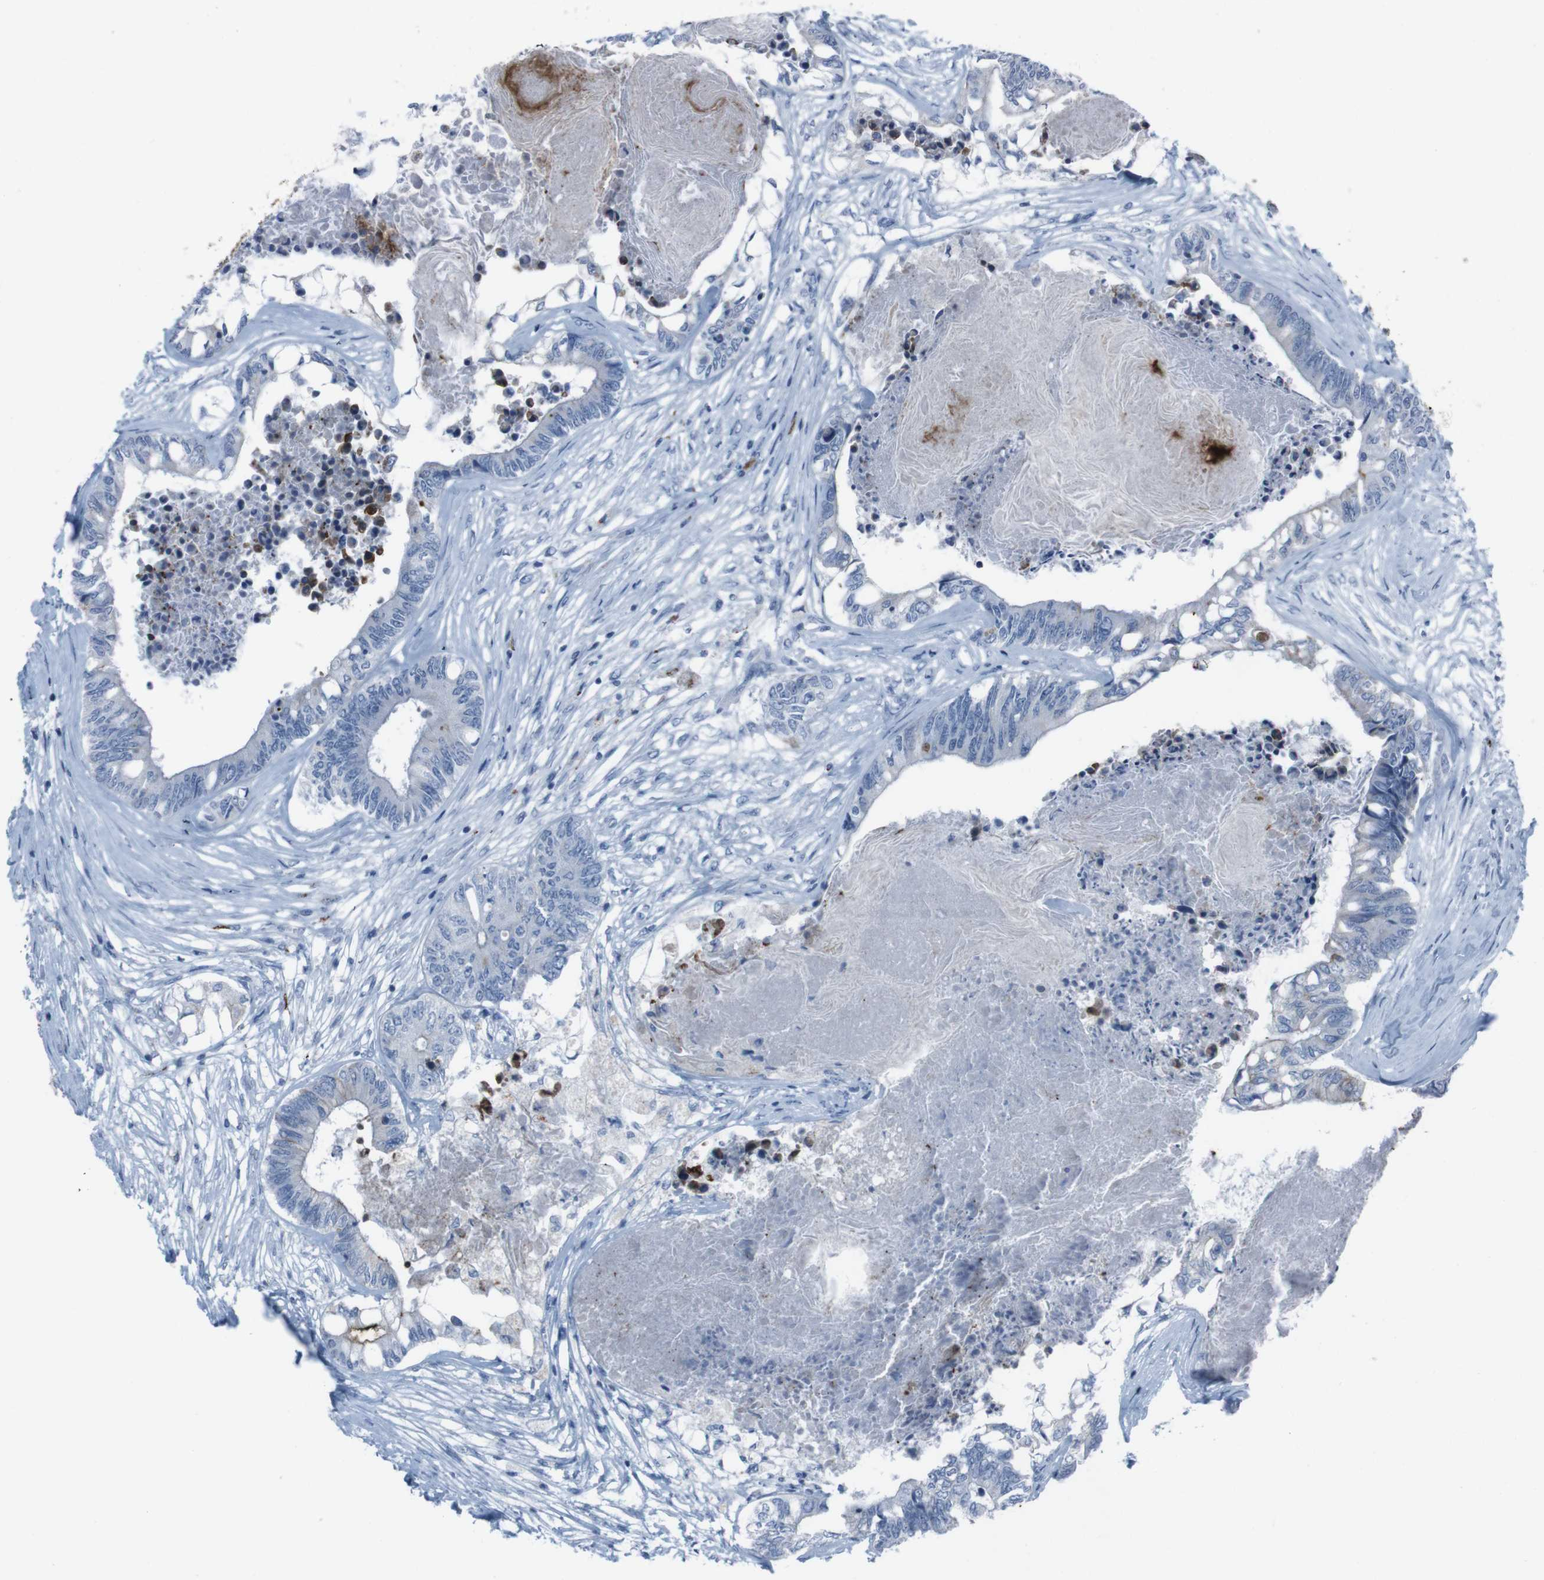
{"staining": {"intensity": "negative", "quantity": "none", "location": "none"}, "tissue": "colorectal cancer", "cell_type": "Tumor cells", "image_type": "cancer", "snomed": [{"axis": "morphology", "description": "Adenocarcinoma, NOS"}, {"axis": "topography", "description": "Rectum"}], "caption": "Histopathology image shows no protein staining in tumor cells of colorectal cancer (adenocarcinoma) tissue. (Immunohistochemistry, brightfield microscopy, high magnification).", "gene": "ST6GAL1", "patient": {"sex": "male", "age": 63}}